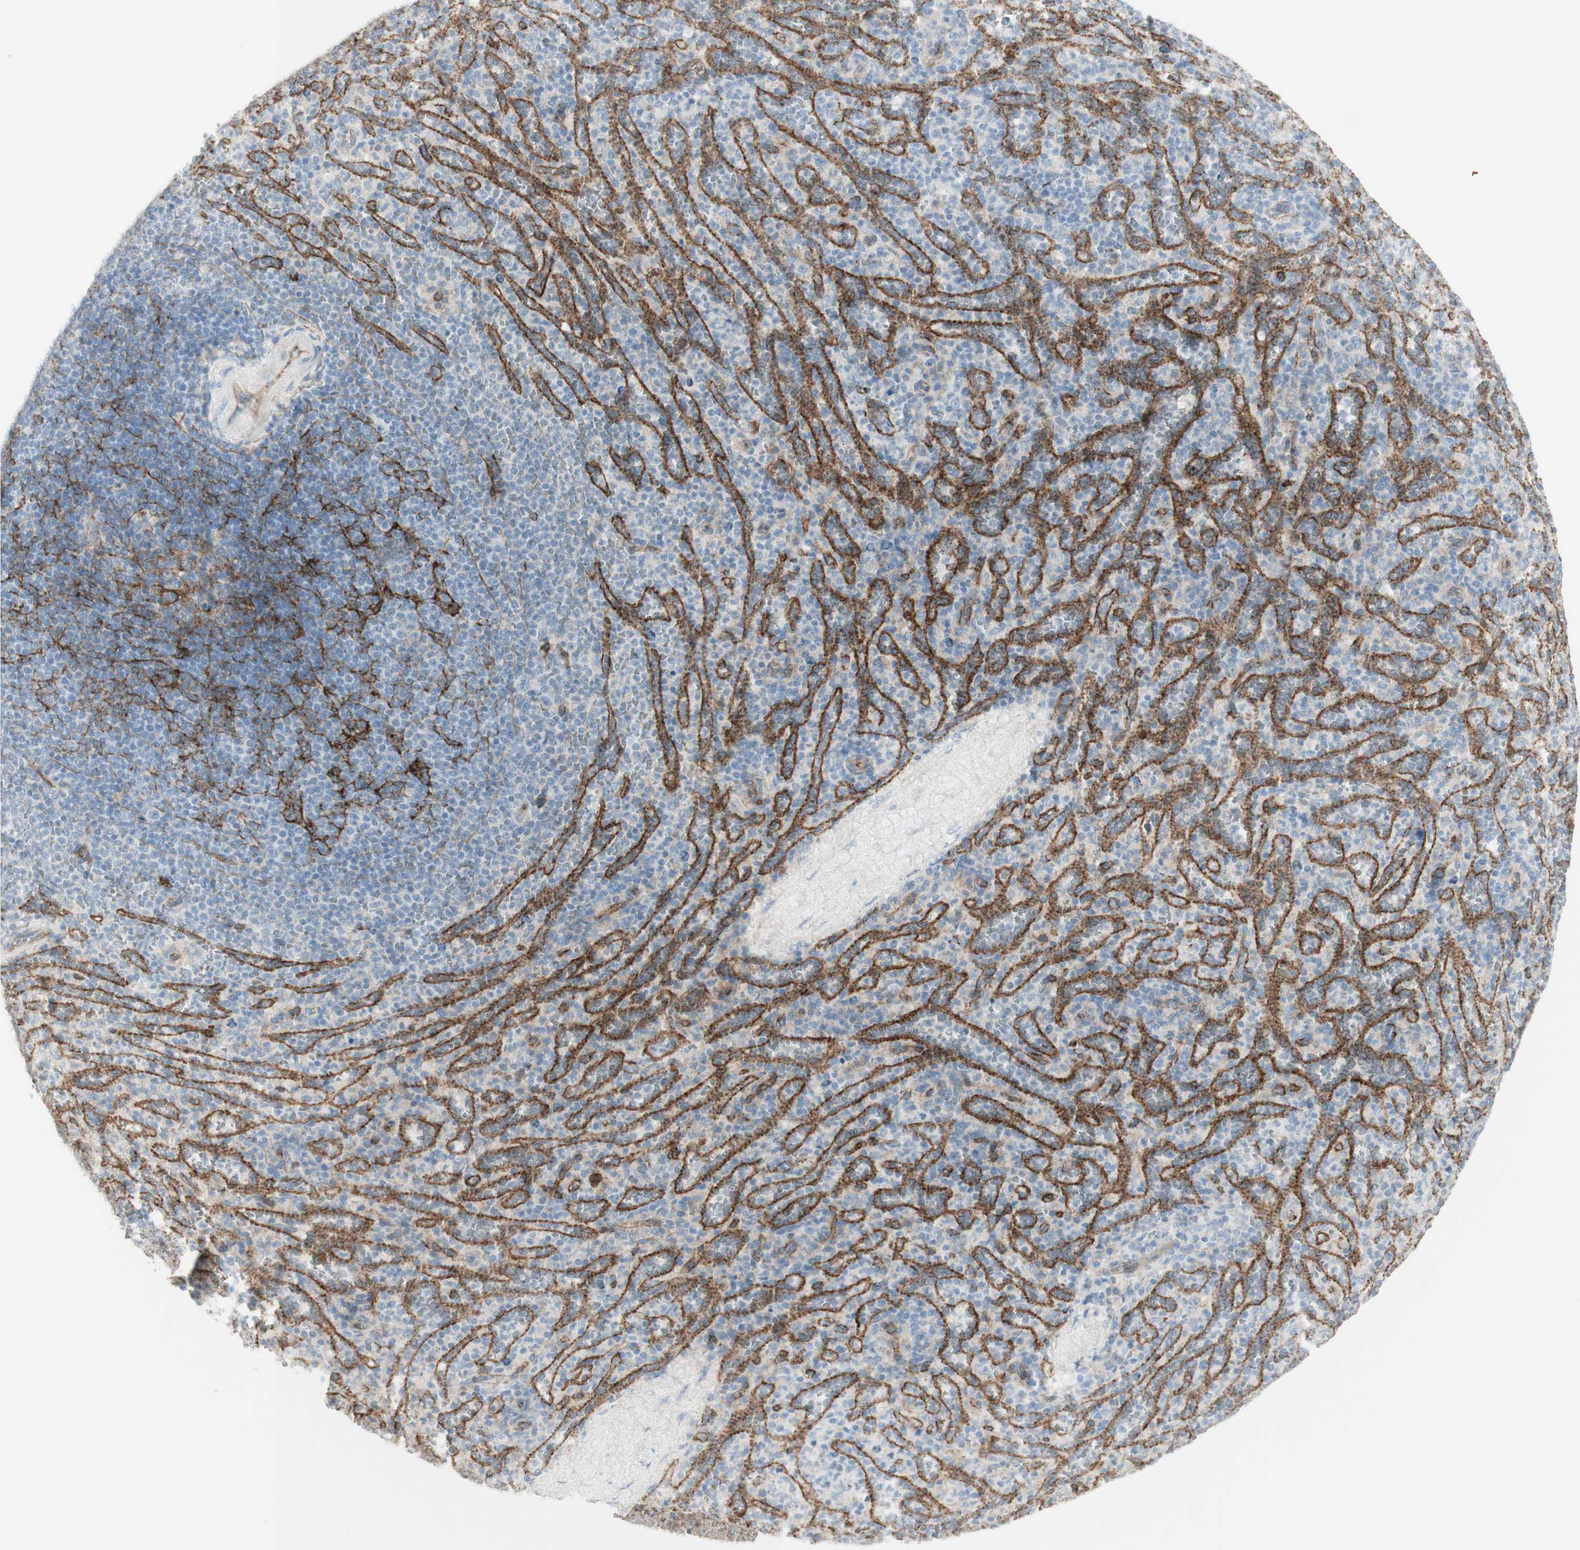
{"staining": {"intensity": "negative", "quantity": "none", "location": "none"}, "tissue": "spleen", "cell_type": "Cells in red pulp", "image_type": "normal", "snomed": [{"axis": "morphology", "description": "Normal tissue, NOS"}, {"axis": "topography", "description": "Spleen"}], "caption": "DAB (3,3'-diaminobenzidine) immunohistochemical staining of benign human spleen exhibits no significant staining in cells in red pulp.", "gene": "MYO6", "patient": {"sex": "male", "age": 36}}